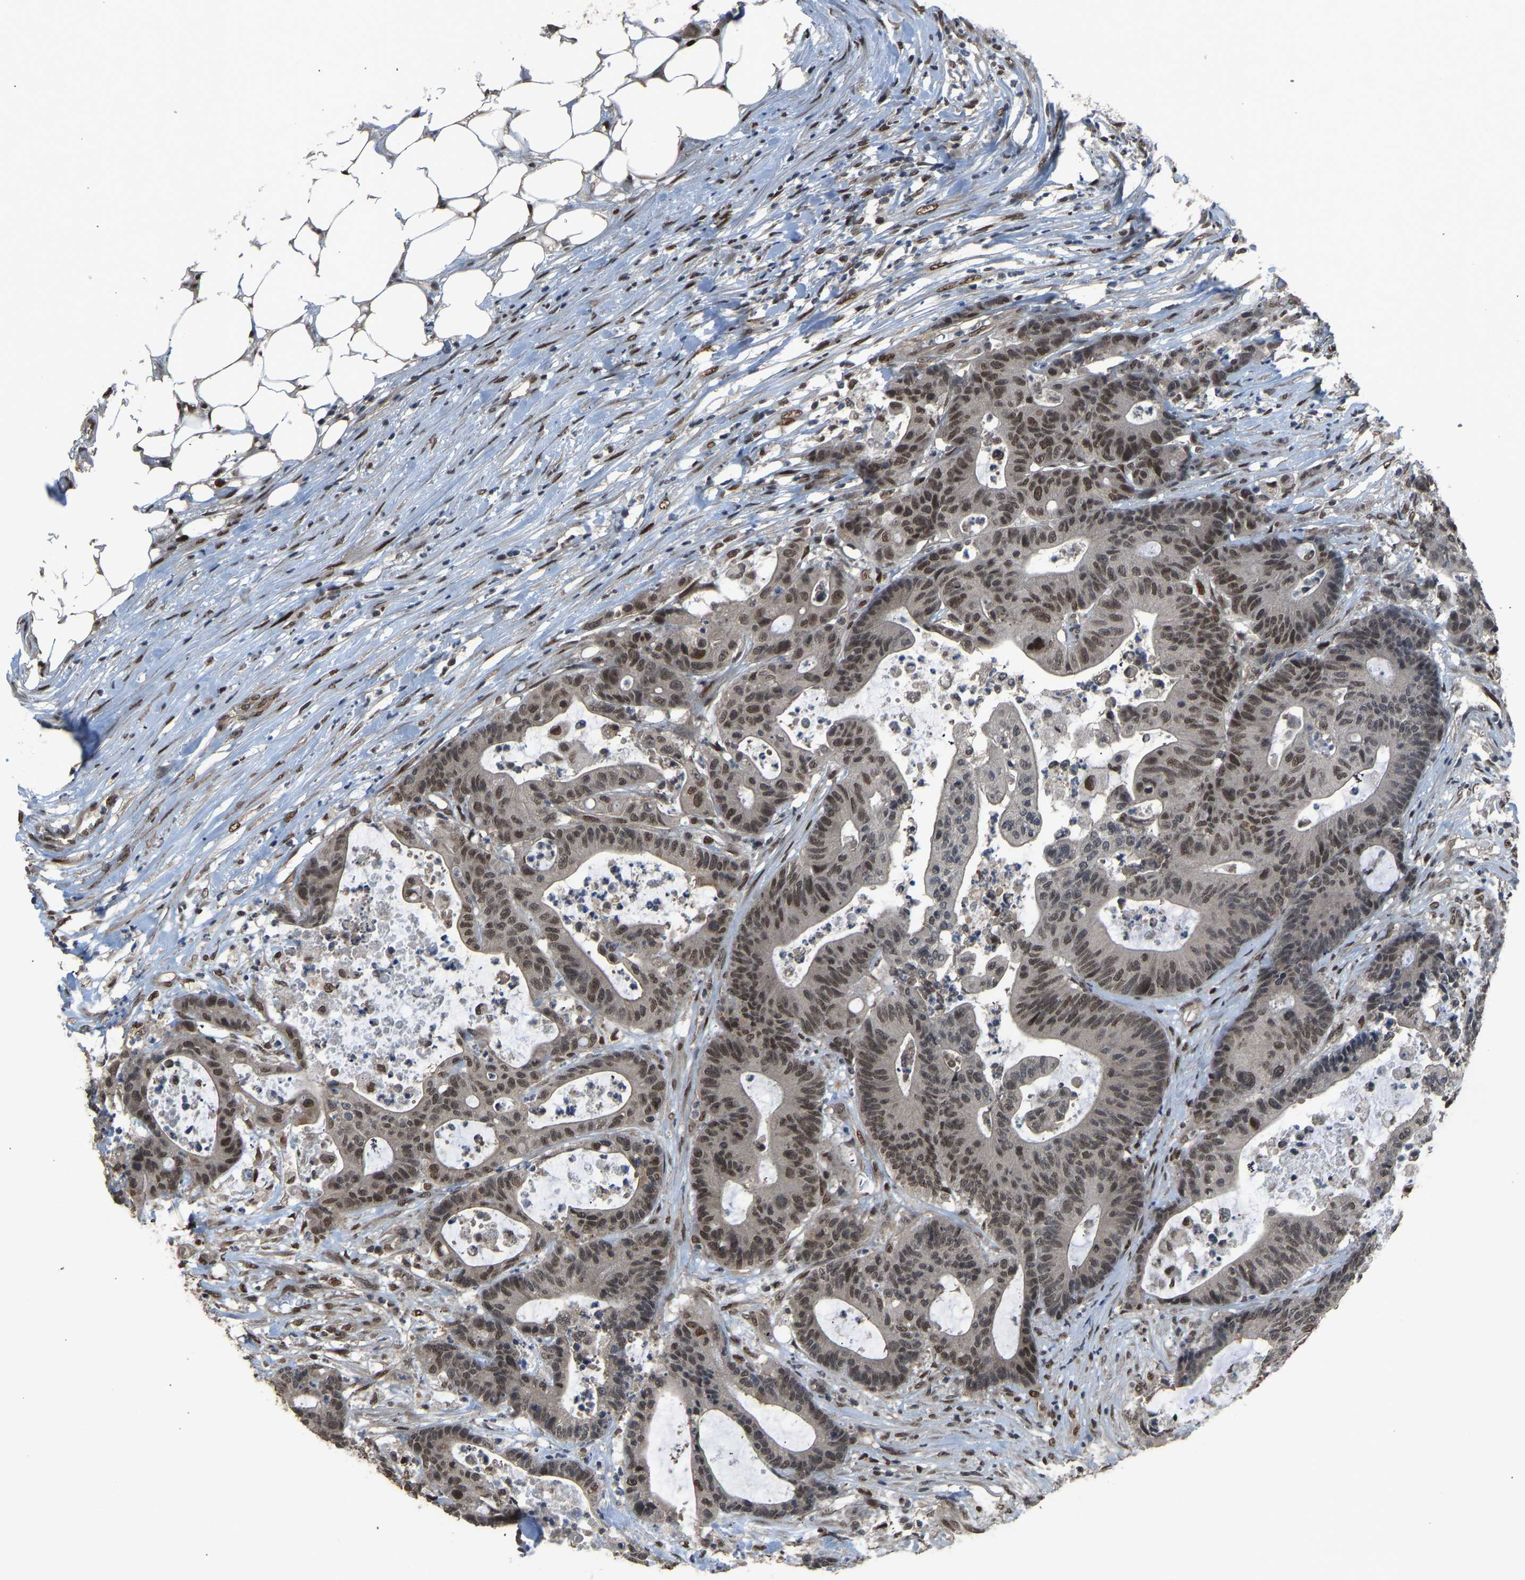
{"staining": {"intensity": "moderate", "quantity": "25%-75%", "location": "nuclear"}, "tissue": "colorectal cancer", "cell_type": "Tumor cells", "image_type": "cancer", "snomed": [{"axis": "morphology", "description": "Adenocarcinoma, NOS"}, {"axis": "topography", "description": "Colon"}], "caption": "Colorectal cancer stained for a protein (brown) reveals moderate nuclear positive staining in about 25%-75% of tumor cells.", "gene": "KPNA6", "patient": {"sex": "female", "age": 84}}